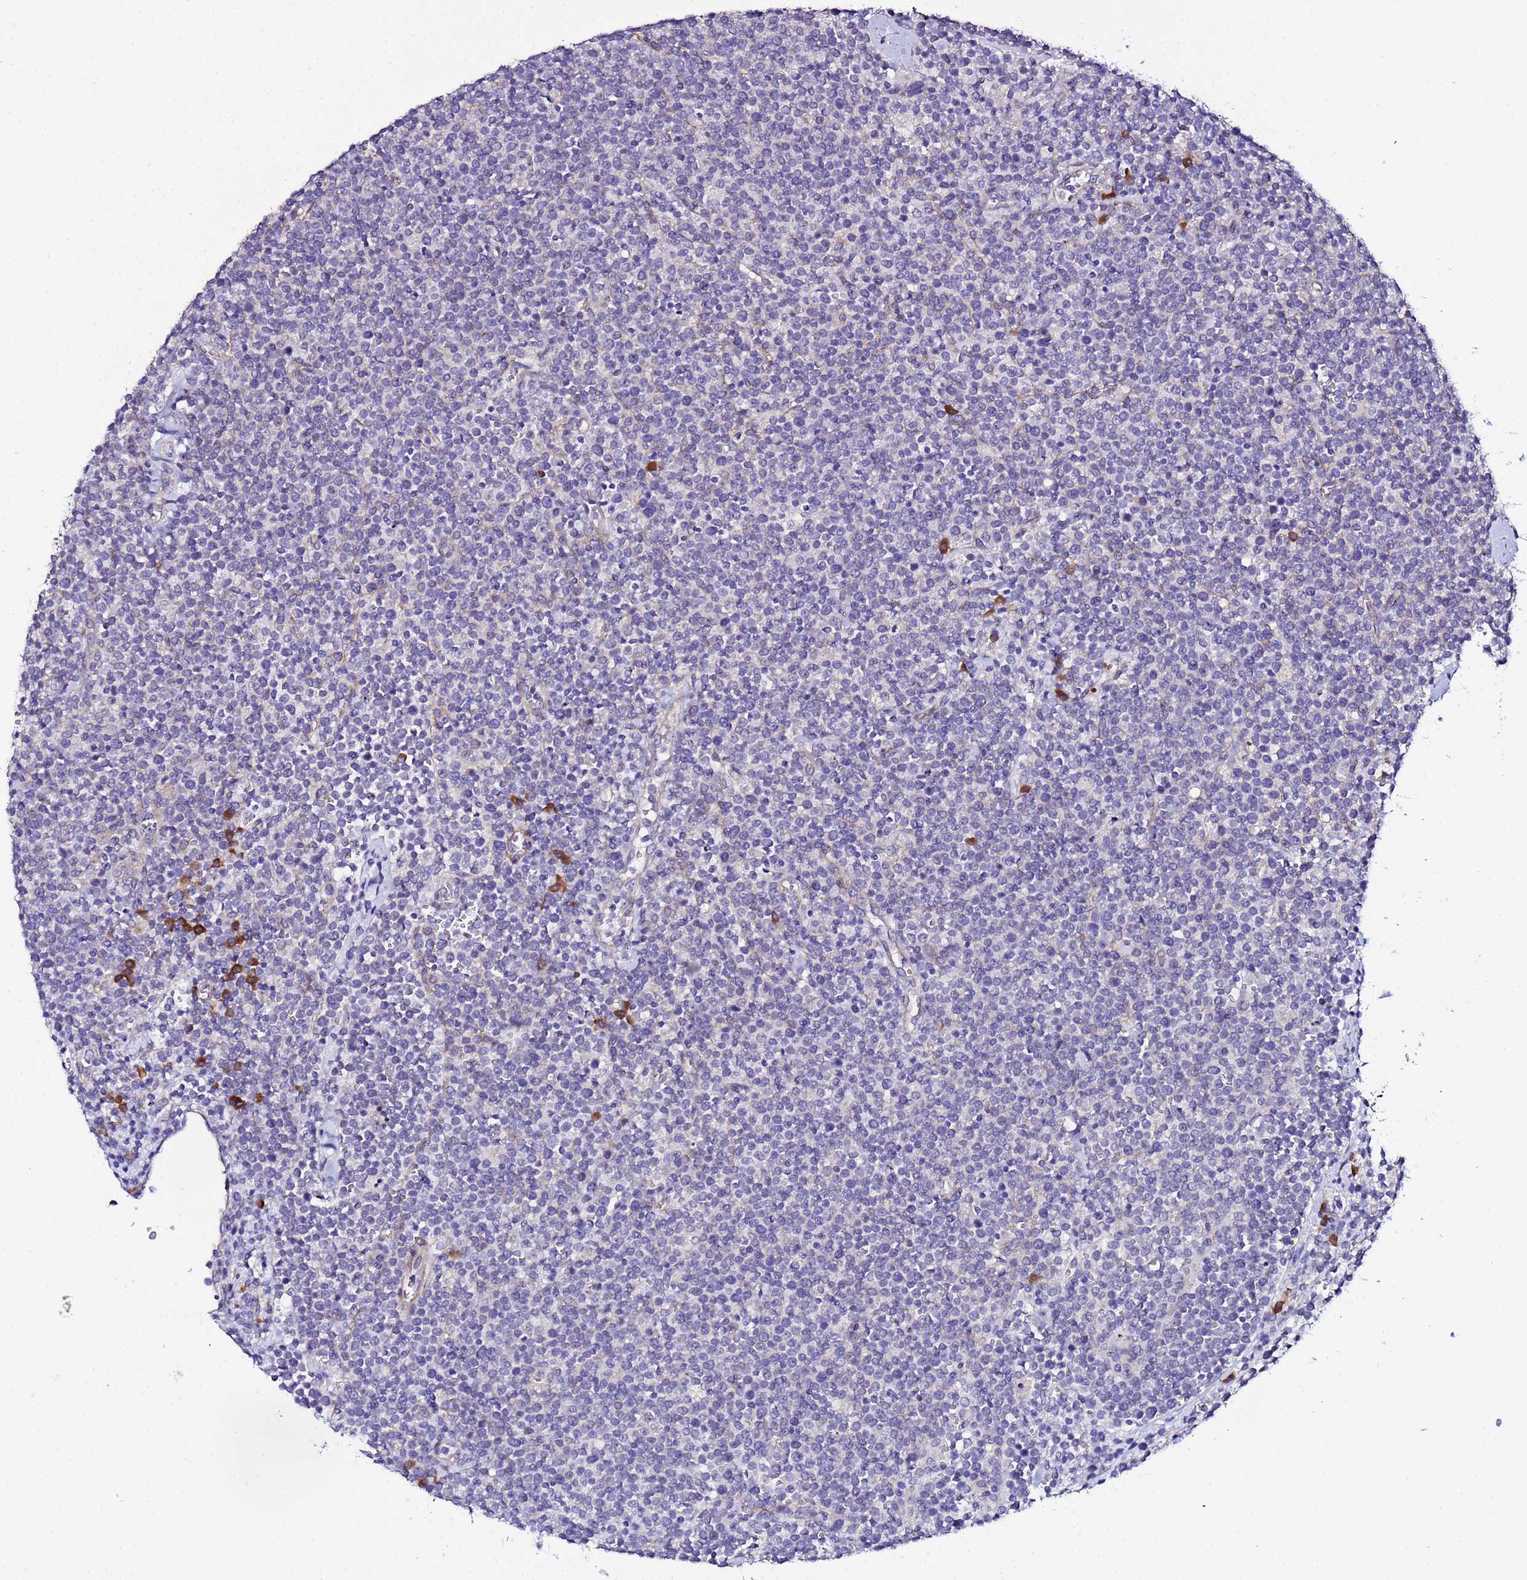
{"staining": {"intensity": "negative", "quantity": "none", "location": "none"}, "tissue": "lymphoma", "cell_type": "Tumor cells", "image_type": "cancer", "snomed": [{"axis": "morphology", "description": "Malignant lymphoma, non-Hodgkin's type, High grade"}, {"axis": "topography", "description": "Lymph node"}], "caption": "Tumor cells are negative for brown protein staining in lymphoma.", "gene": "JRKL", "patient": {"sex": "male", "age": 61}}